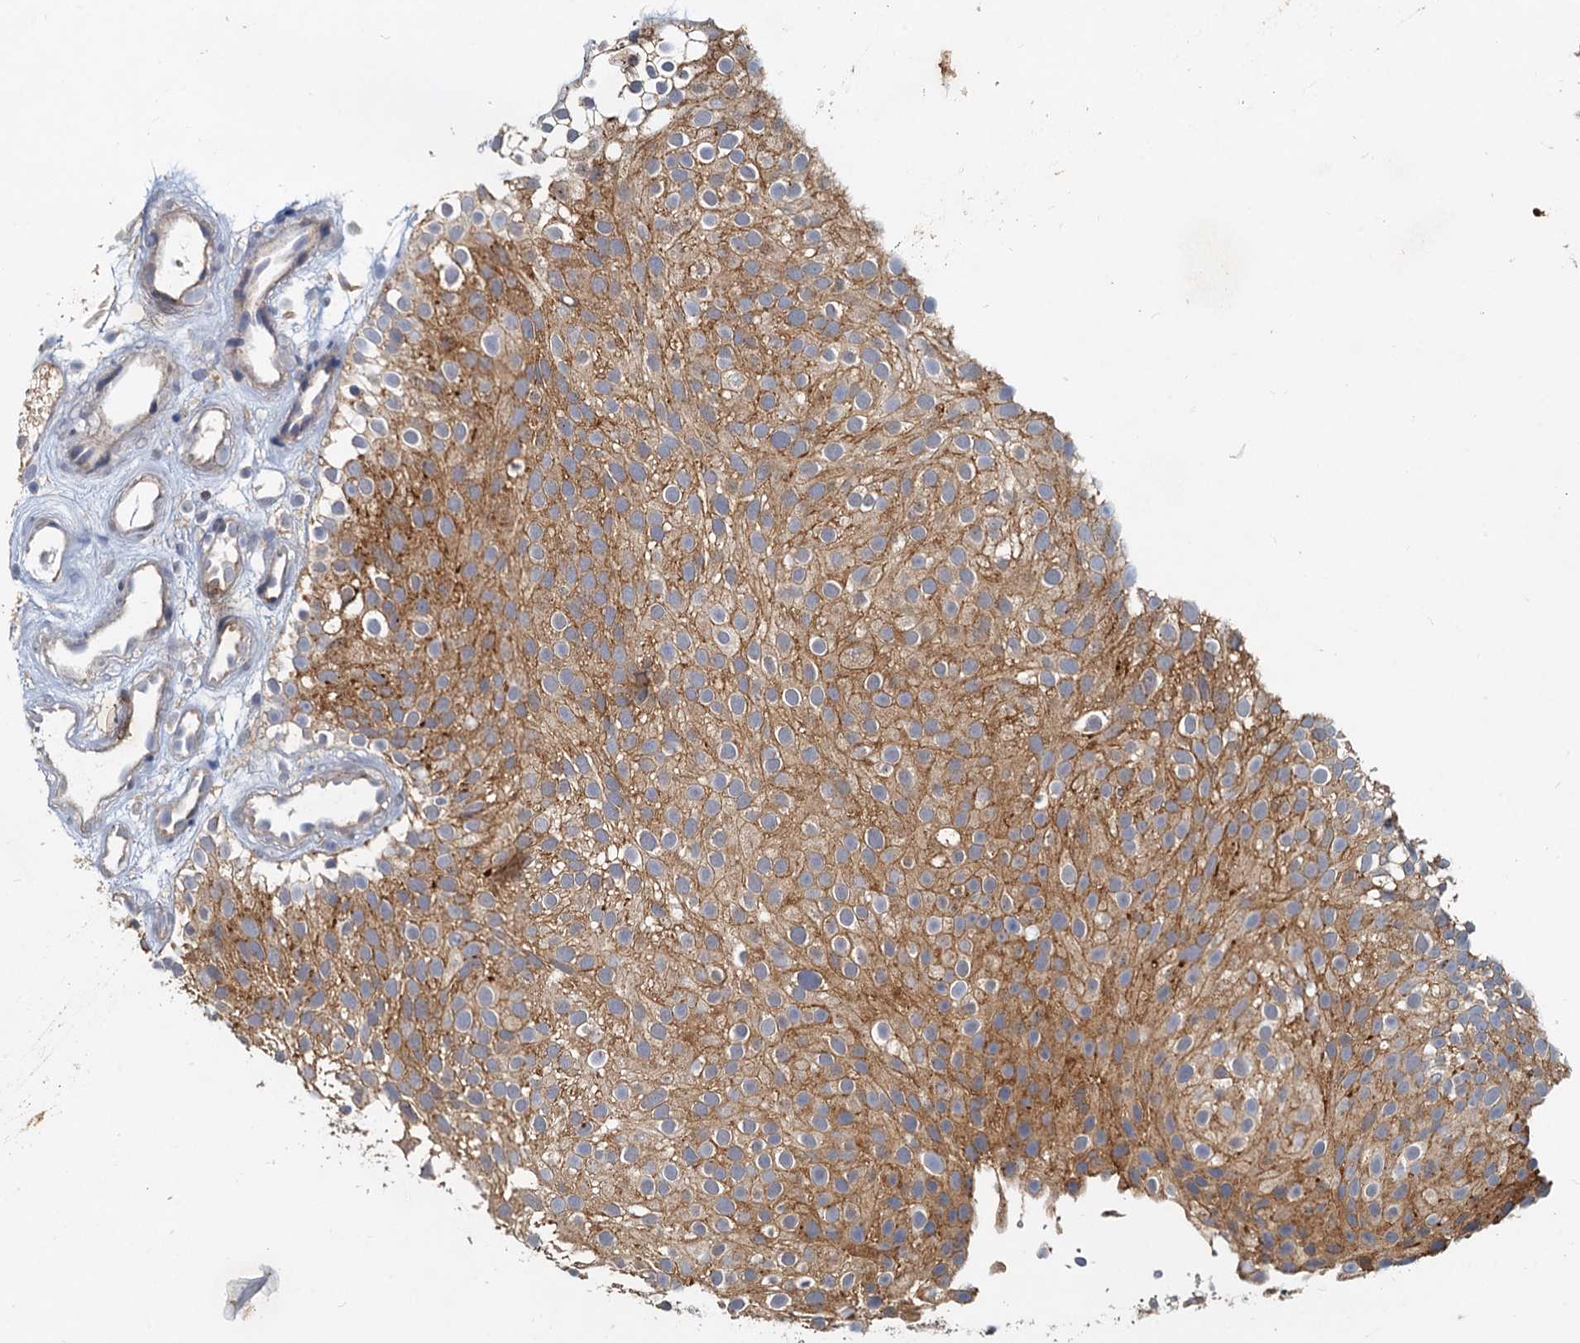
{"staining": {"intensity": "moderate", "quantity": ">75%", "location": "cytoplasmic/membranous"}, "tissue": "urothelial cancer", "cell_type": "Tumor cells", "image_type": "cancer", "snomed": [{"axis": "morphology", "description": "Urothelial carcinoma, Low grade"}, {"axis": "topography", "description": "Urinary bladder"}], "caption": "Immunohistochemistry (DAB (3,3'-diaminobenzidine)) staining of urothelial cancer displays moderate cytoplasmic/membranous protein positivity in approximately >75% of tumor cells.", "gene": "TOLLIP", "patient": {"sex": "male", "age": 78}}